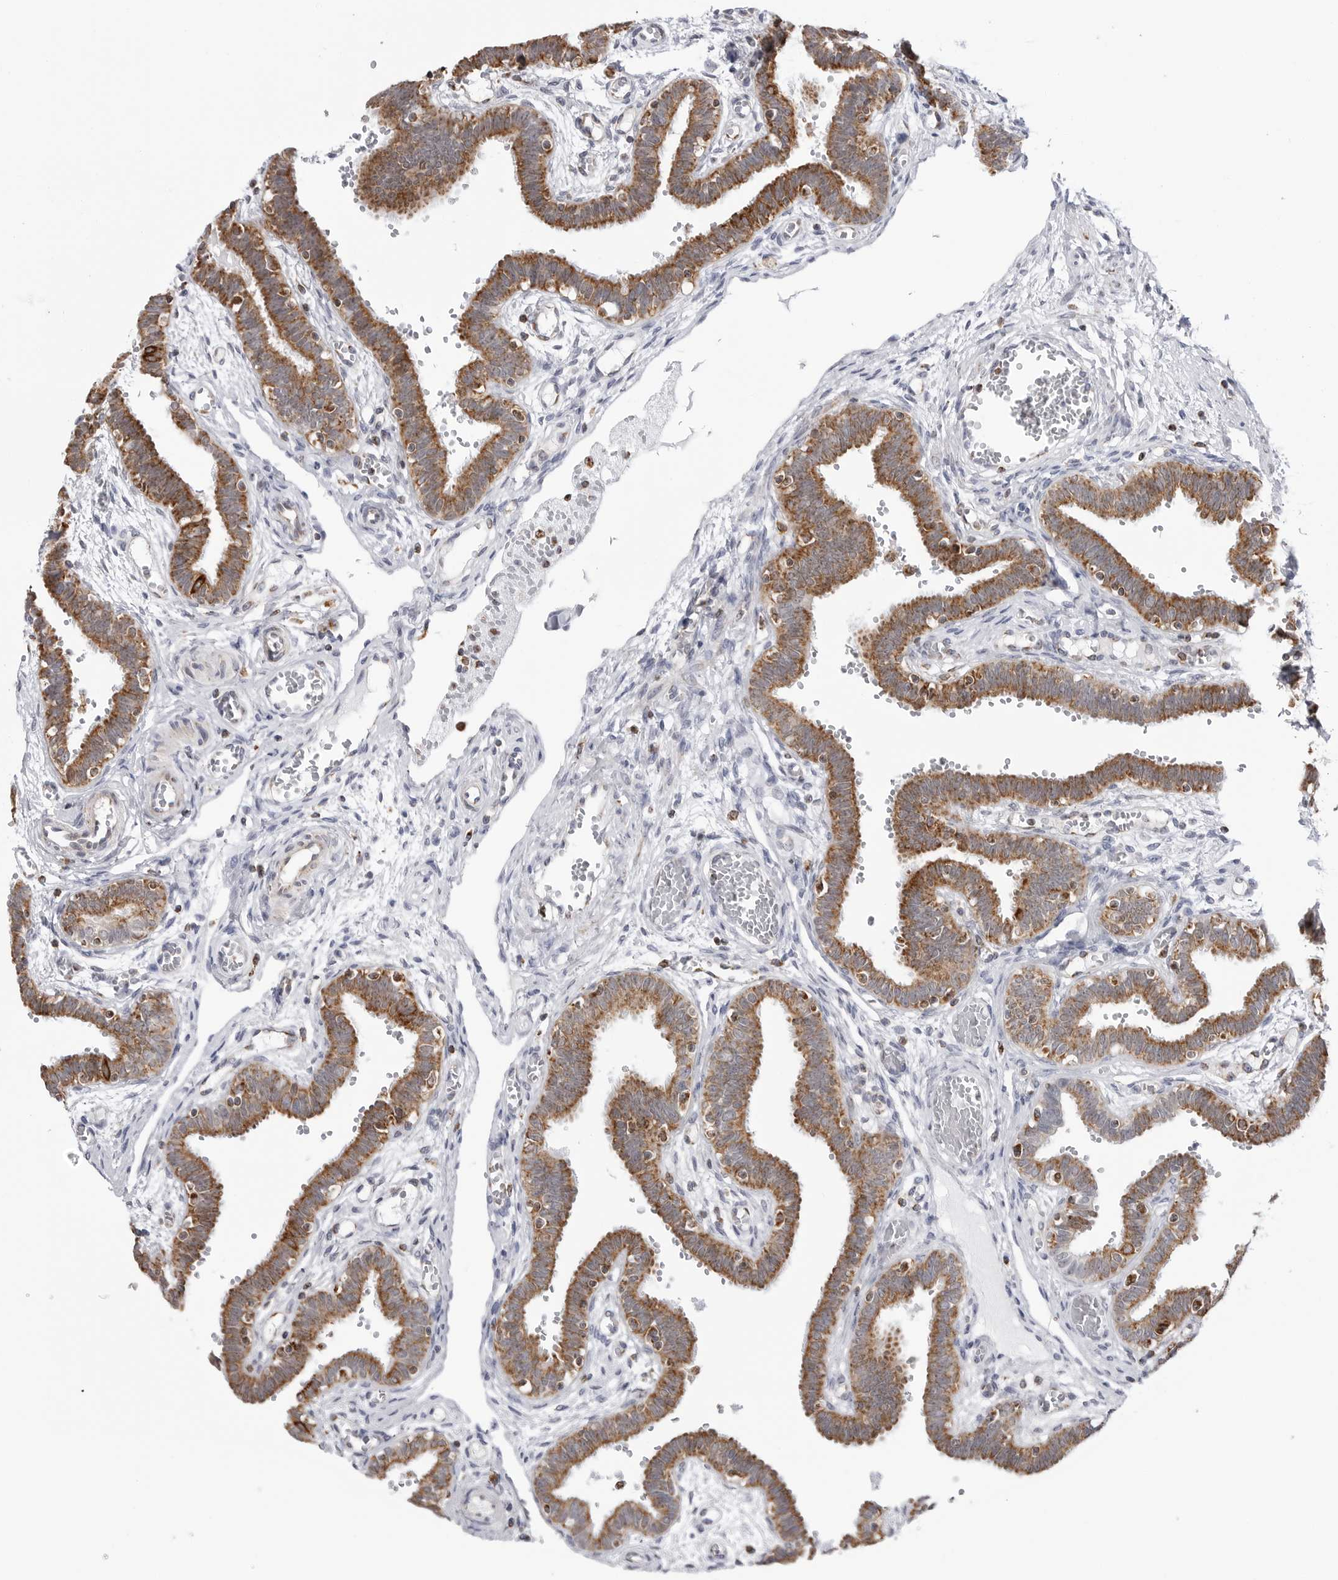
{"staining": {"intensity": "moderate", "quantity": ">75%", "location": "cytoplasmic/membranous"}, "tissue": "fallopian tube", "cell_type": "Glandular cells", "image_type": "normal", "snomed": [{"axis": "morphology", "description": "Normal tissue, NOS"}, {"axis": "topography", "description": "Fallopian tube"}, {"axis": "topography", "description": "Placenta"}], "caption": "Protein expression by IHC displays moderate cytoplasmic/membranous expression in about >75% of glandular cells in unremarkable fallopian tube.", "gene": "COX5A", "patient": {"sex": "female", "age": 32}}